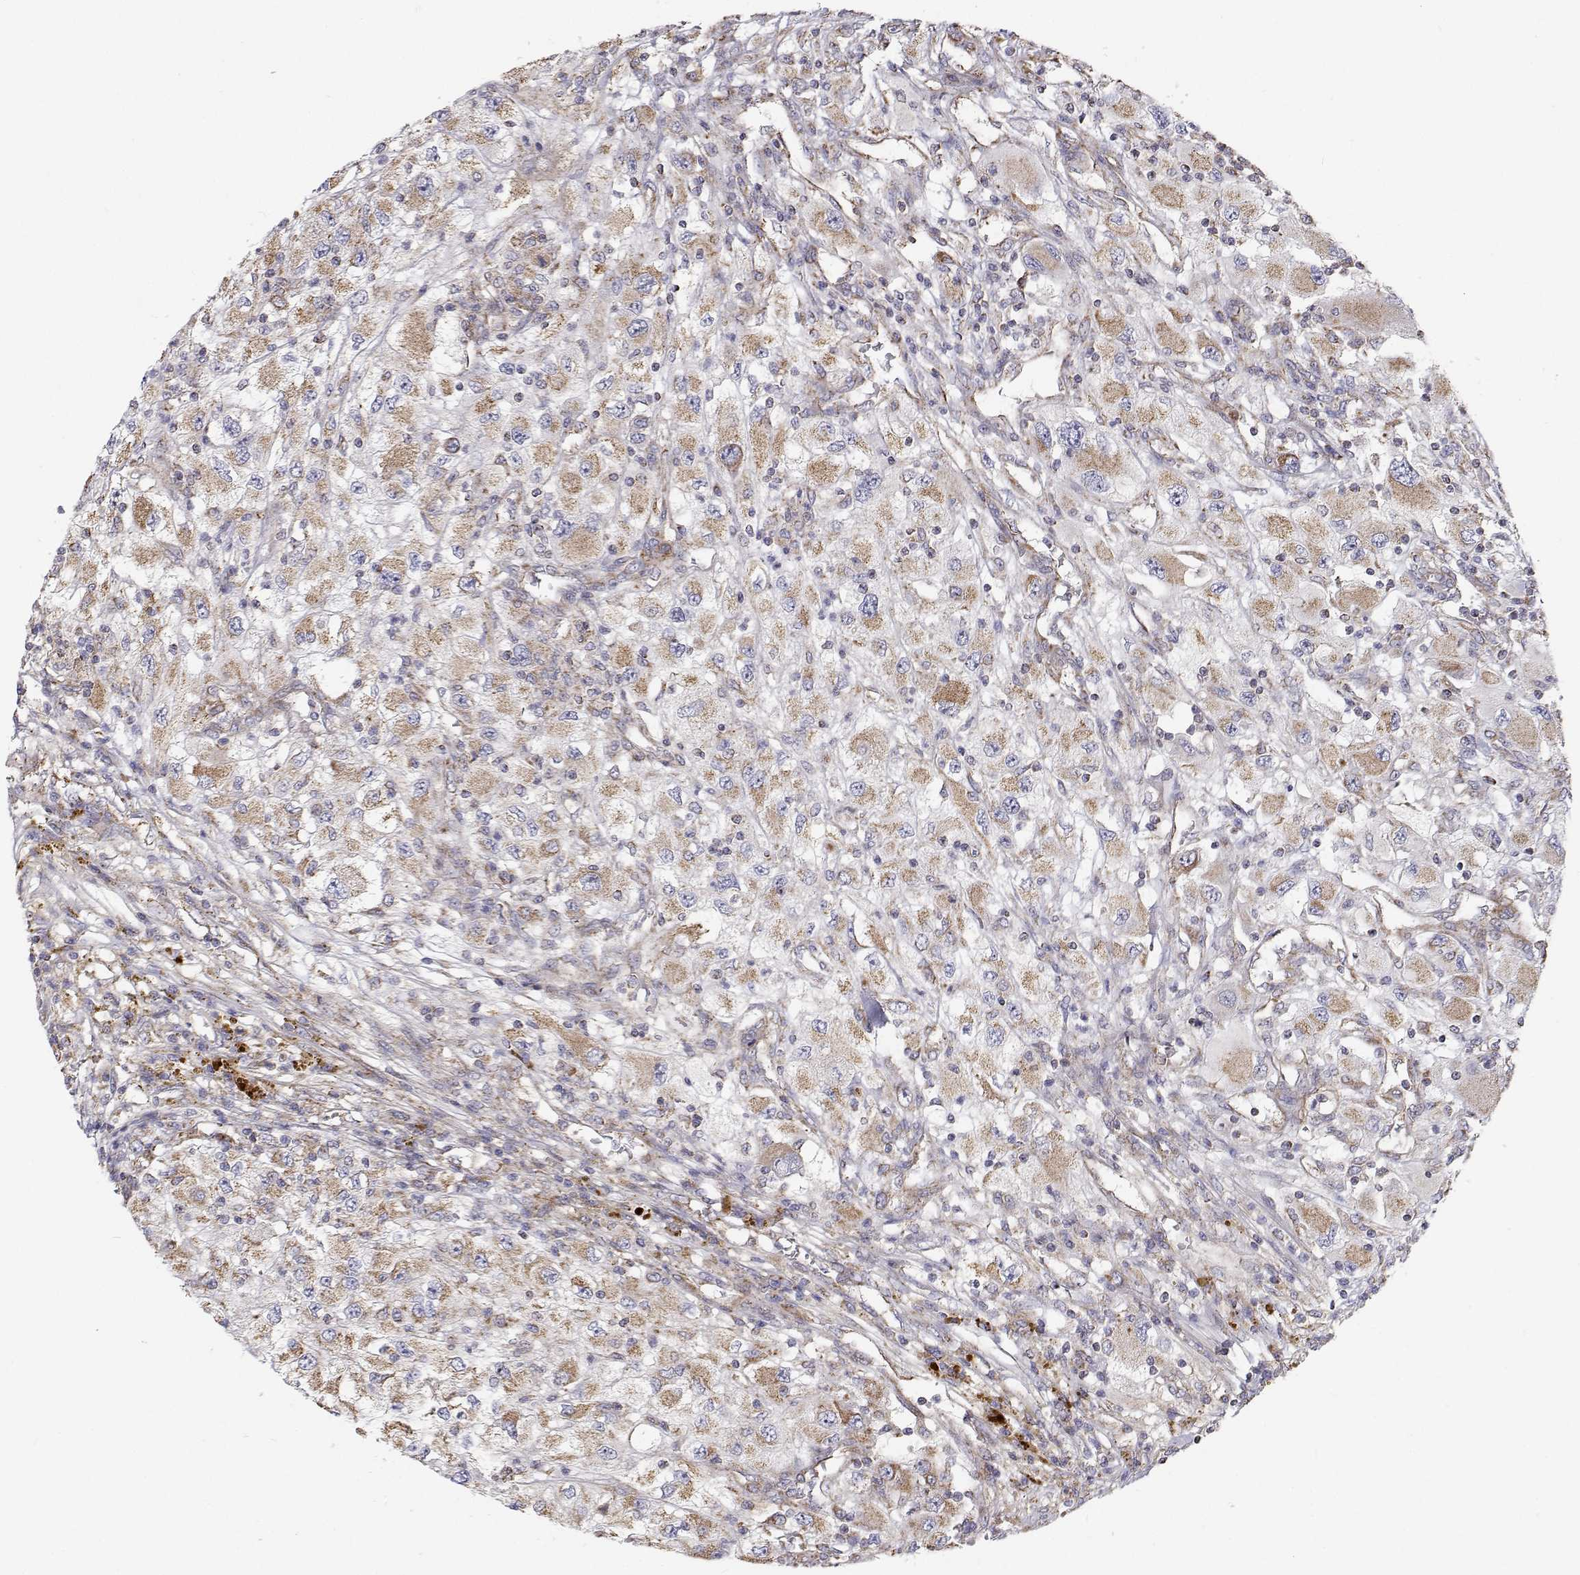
{"staining": {"intensity": "moderate", "quantity": "<25%", "location": "cytoplasmic/membranous"}, "tissue": "renal cancer", "cell_type": "Tumor cells", "image_type": "cancer", "snomed": [{"axis": "morphology", "description": "Adenocarcinoma, NOS"}, {"axis": "topography", "description": "Kidney"}], "caption": "Immunohistochemistry (DAB (3,3'-diaminobenzidine)) staining of adenocarcinoma (renal) demonstrates moderate cytoplasmic/membranous protein expression in about <25% of tumor cells.", "gene": "SPICE1", "patient": {"sex": "female", "age": 67}}